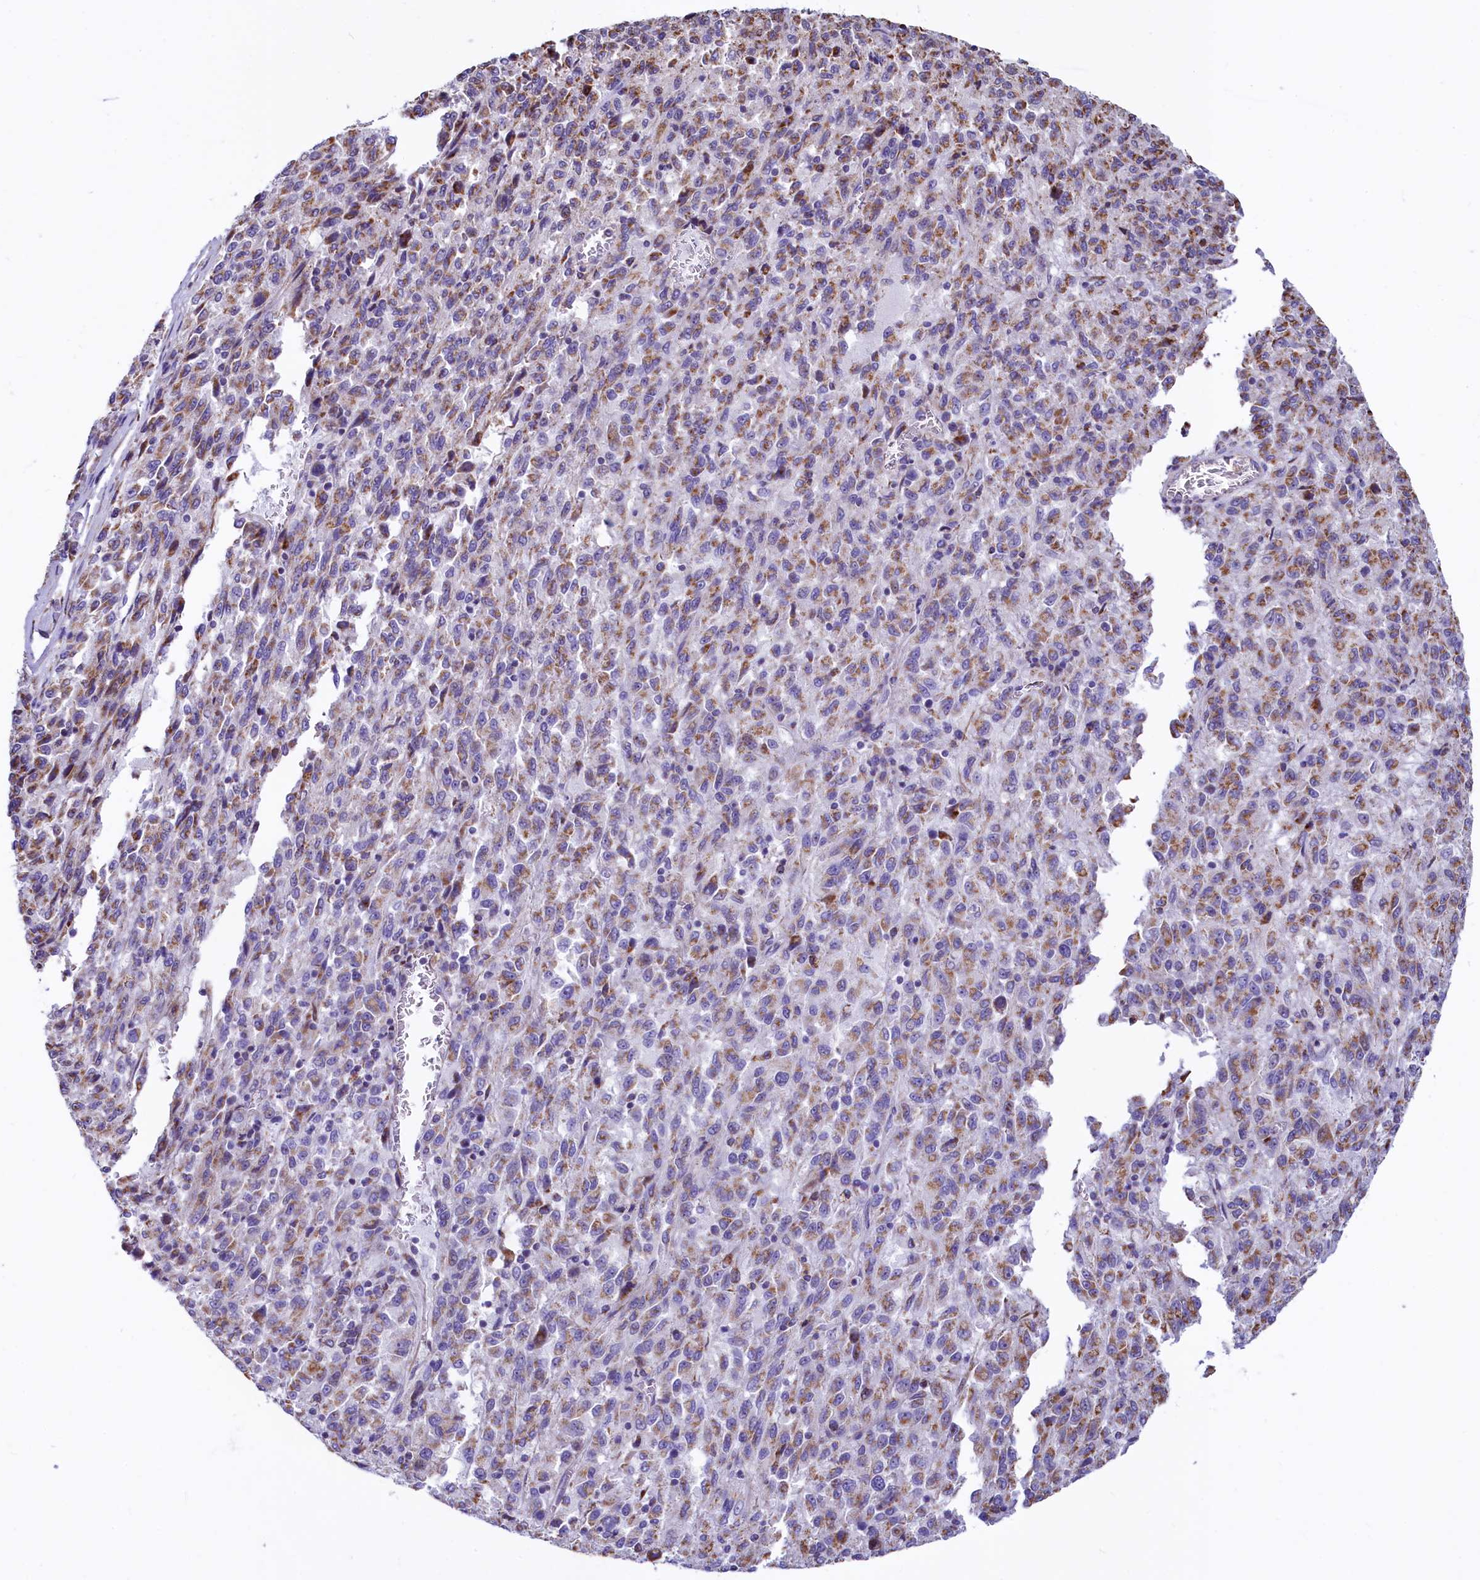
{"staining": {"intensity": "moderate", "quantity": ">75%", "location": "cytoplasmic/membranous"}, "tissue": "melanoma", "cell_type": "Tumor cells", "image_type": "cancer", "snomed": [{"axis": "morphology", "description": "Malignant melanoma, Metastatic site"}, {"axis": "topography", "description": "Lung"}], "caption": "Protein staining by IHC displays moderate cytoplasmic/membranous expression in approximately >75% of tumor cells in melanoma.", "gene": "VWCE", "patient": {"sex": "male", "age": 64}}